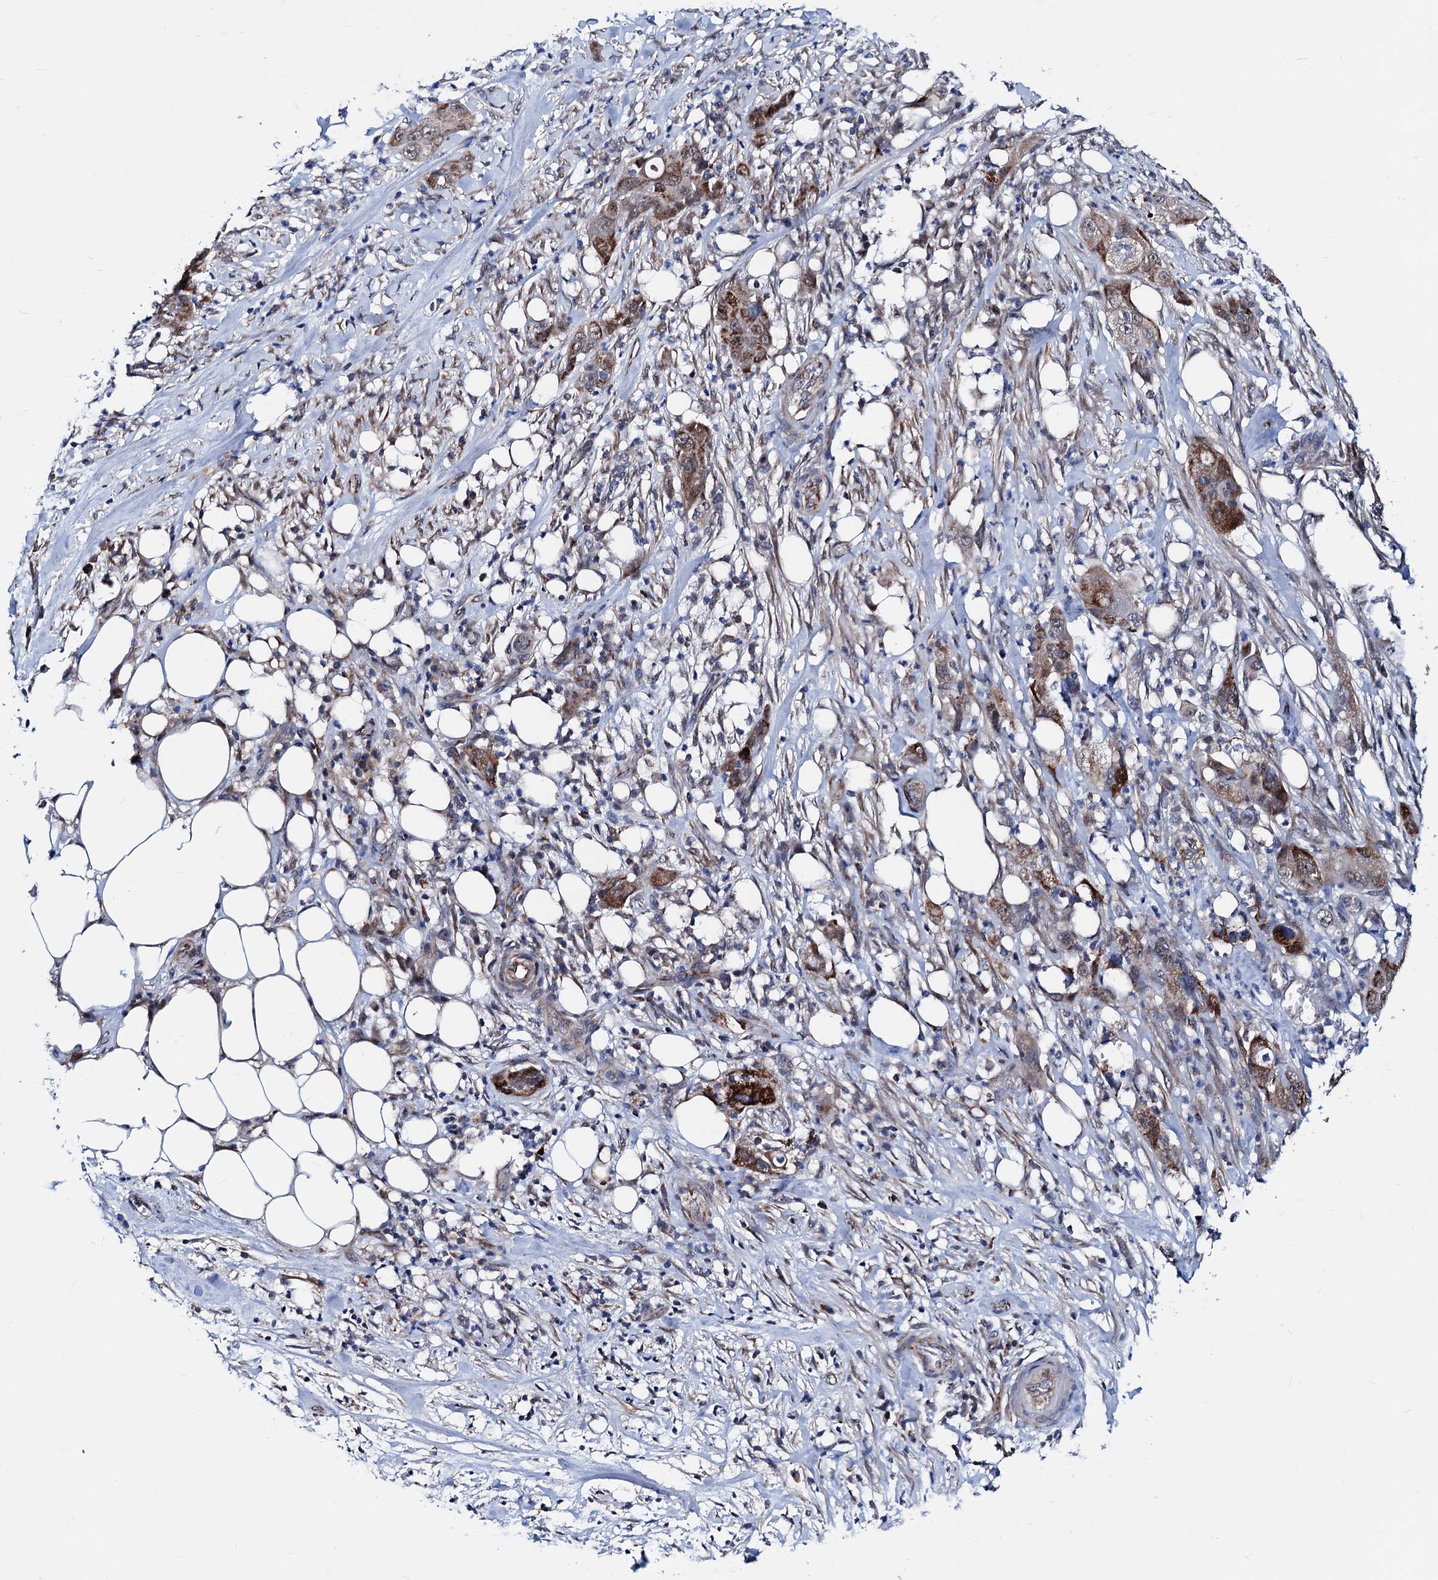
{"staining": {"intensity": "moderate", "quantity": "25%-75%", "location": "cytoplasmic/membranous"}, "tissue": "pancreatic cancer", "cell_type": "Tumor cells", "image_type": "cancer", "snomed": [{"axis": "morphology", "description": "Adenocarcinoma, NOS"}, {"axis": "topography", "description": "Pancreas"}], "caption": "Protein staining reveals moderate cytoplasmic/membranous expression in approximately 25%-75% of tumor cells in pancreatic cancer (adenocarcinoma).", "gene": "COA4", "patient": {"sex": "female", "age": 78}}